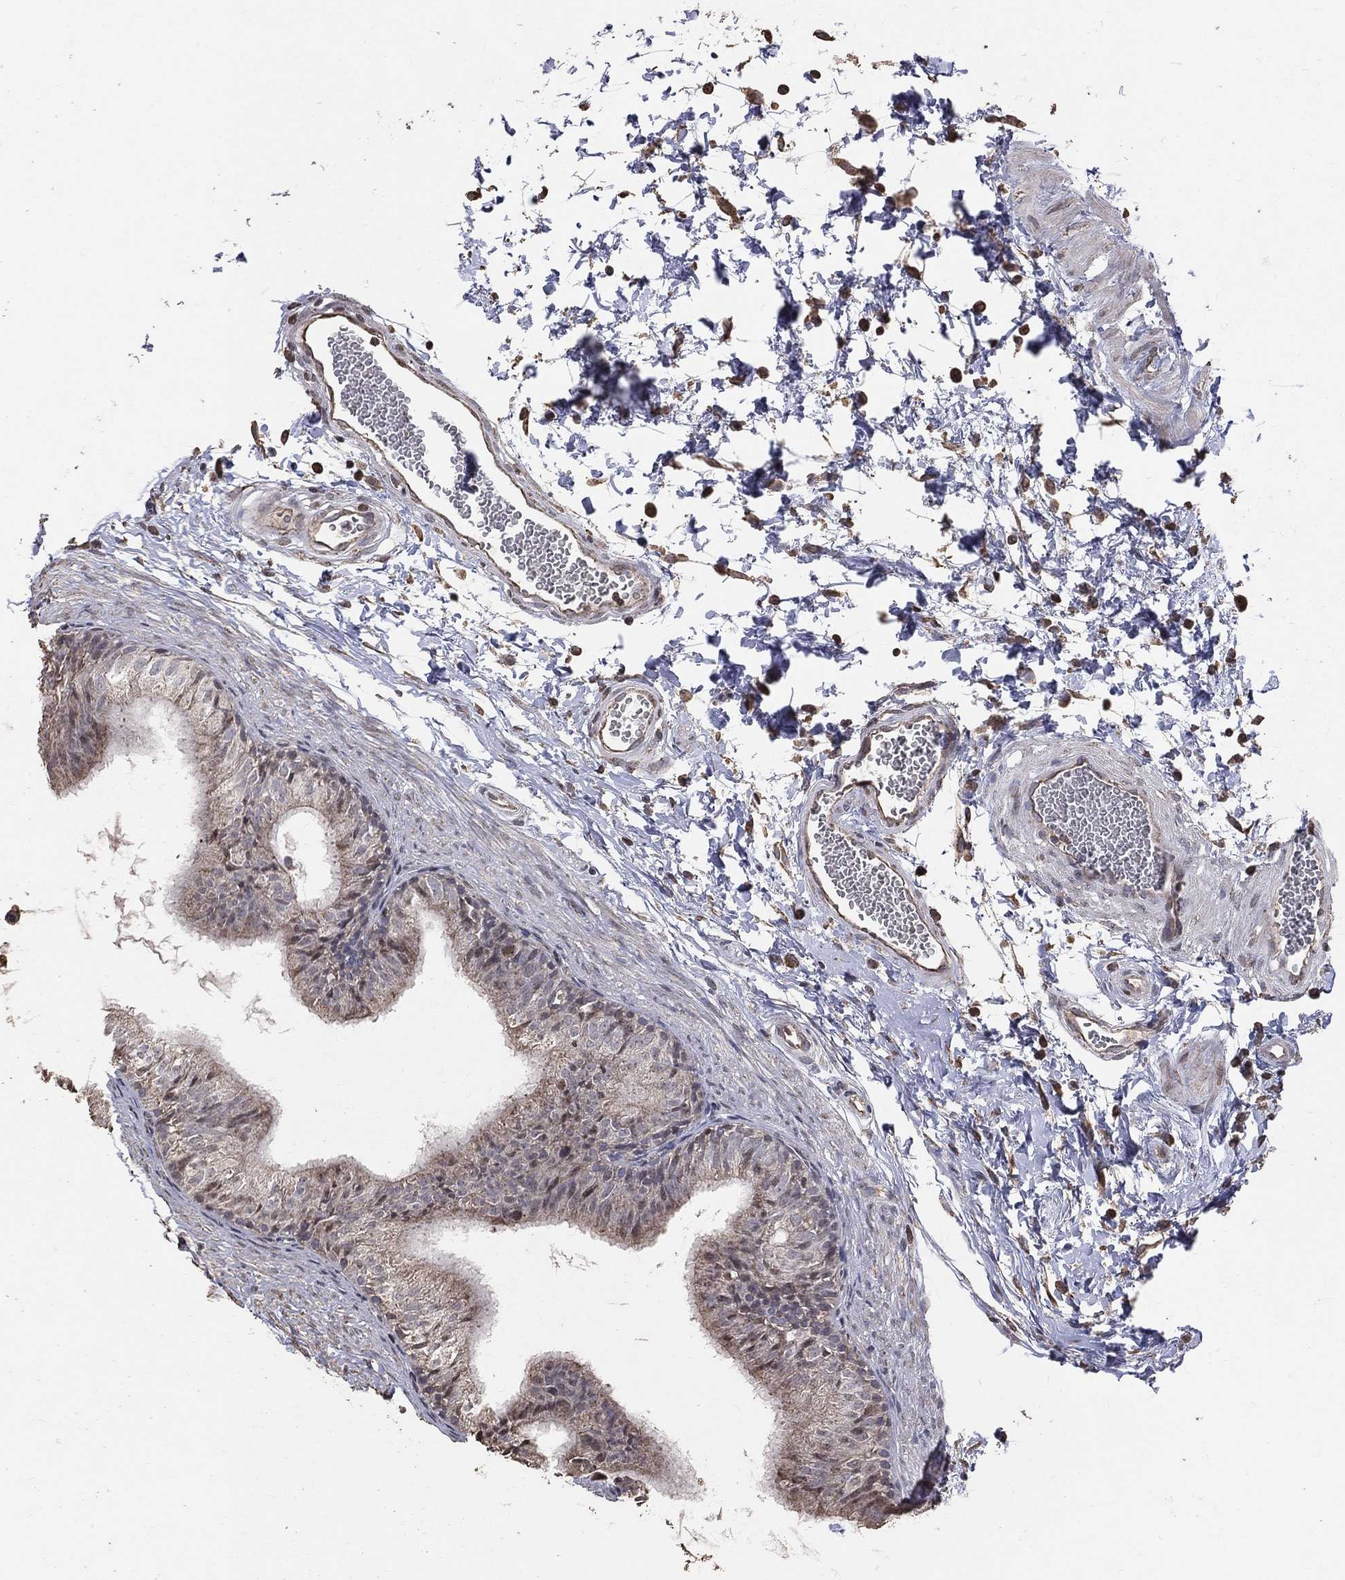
{"staining": {"intensity": "weak", "quantity": "<25%", "location": "cytoplasmic/membranous"}, "tissue": "epididymis", "cell_type": "Glandular cells", "image_type": "normal", "snomed": [{"axis": "morphology", "description": "Normal tissue, NOS"}, {"axis": "topography", "description": "Epididymis"}], "caption": "Histopathology image shows no protein expression in glandular cells of unremarkable epididymis.", "gene": "LY6K", "patient": {"sex": "male", "age": 22}}